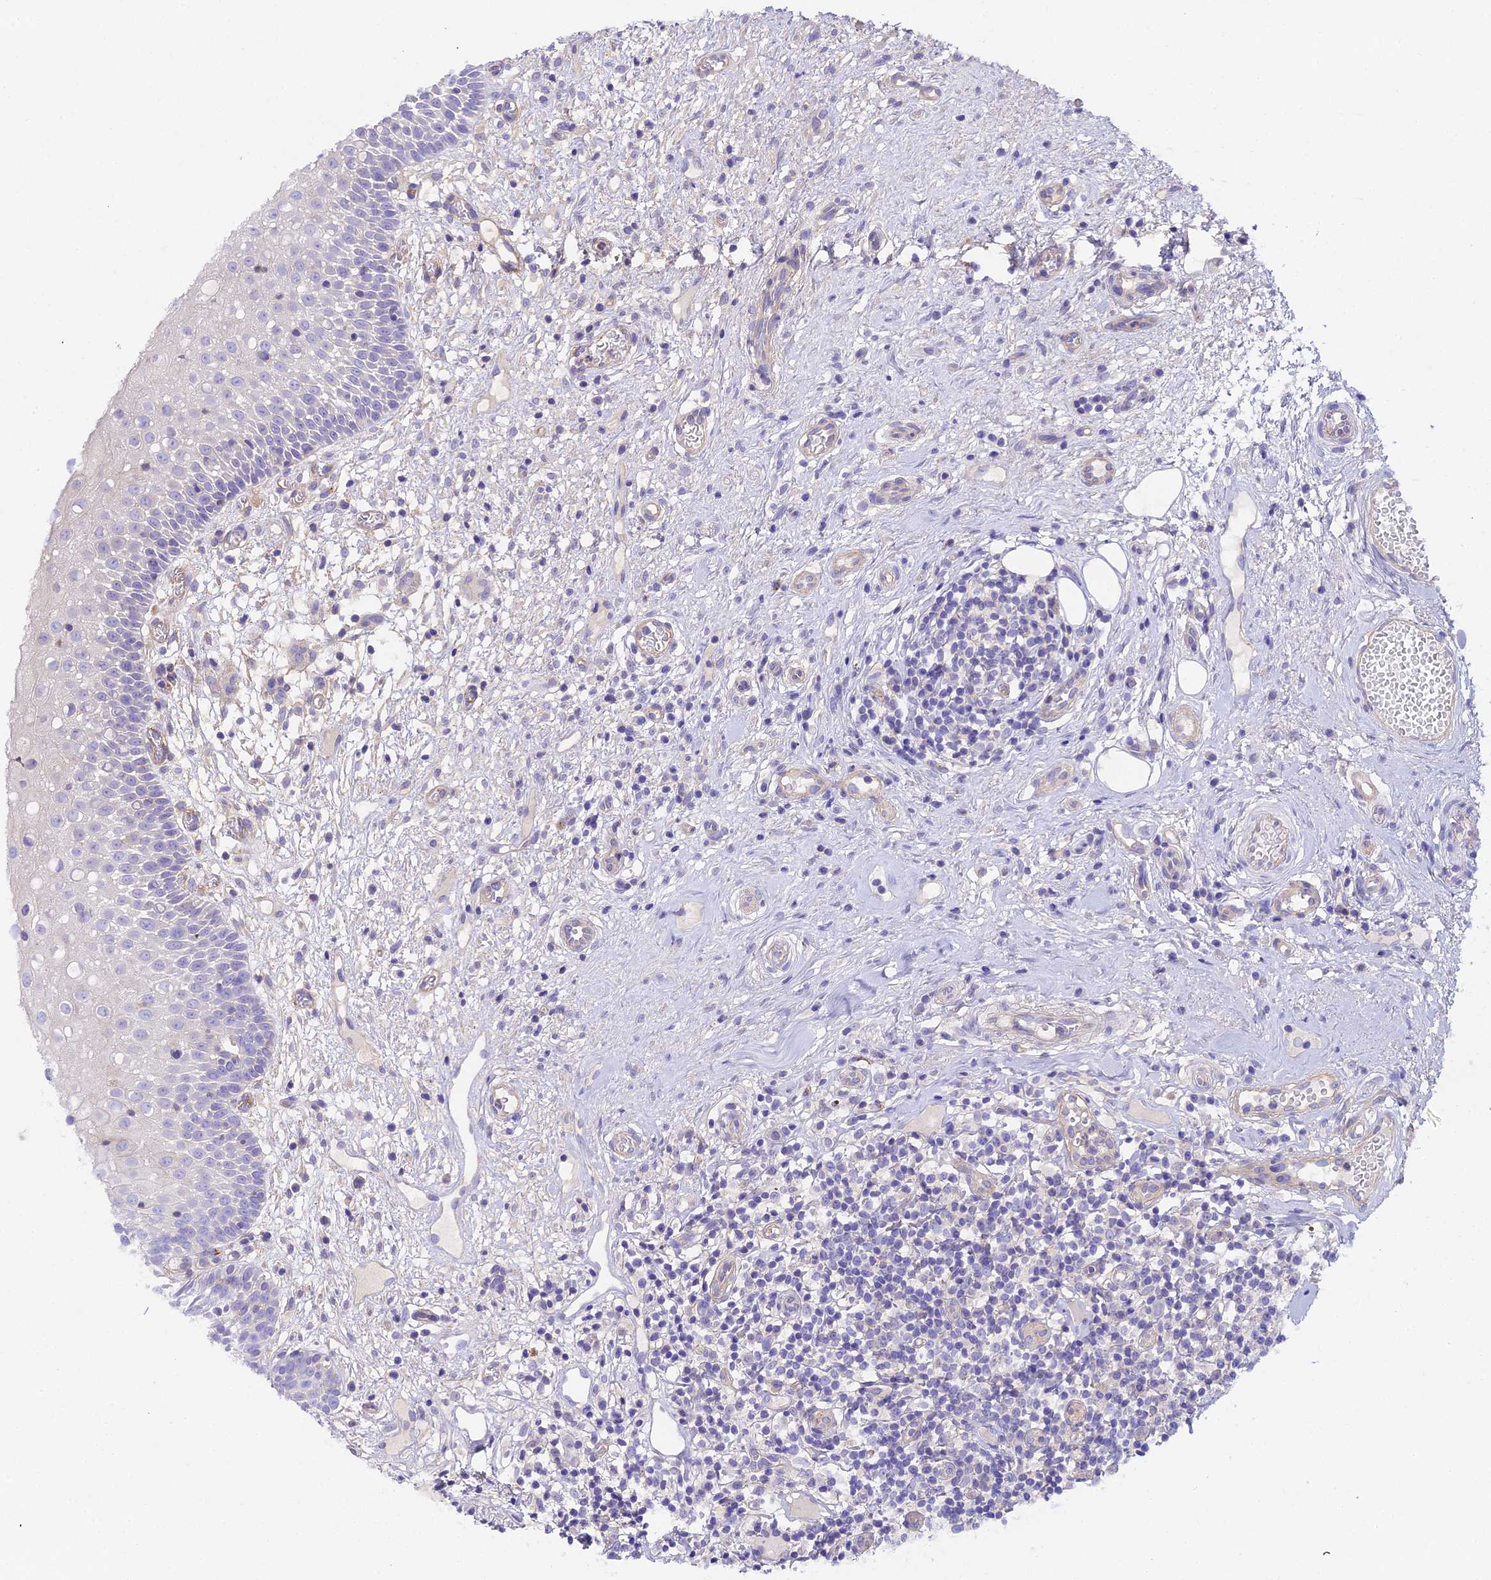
{"staining": {"intensity": "negative", "quantity": "none", "location": "none"}, "tissue": "oral mucosa", "cell_type": "Squamous epithelial cells", "image_type": "normal", "snomed": [{"axis": "morphology", "description": "Normal tissue, NOS"}, {"axis": "topography", "description": "Oral tissue"}], "caption": "Image shows no protein expression in squamous epithelial cells of normal oral mucosa. (DAB immunohistochemistry, high magnification).", "gene": "GLYAT", "patient": {"sex": "female", "age": 69}}